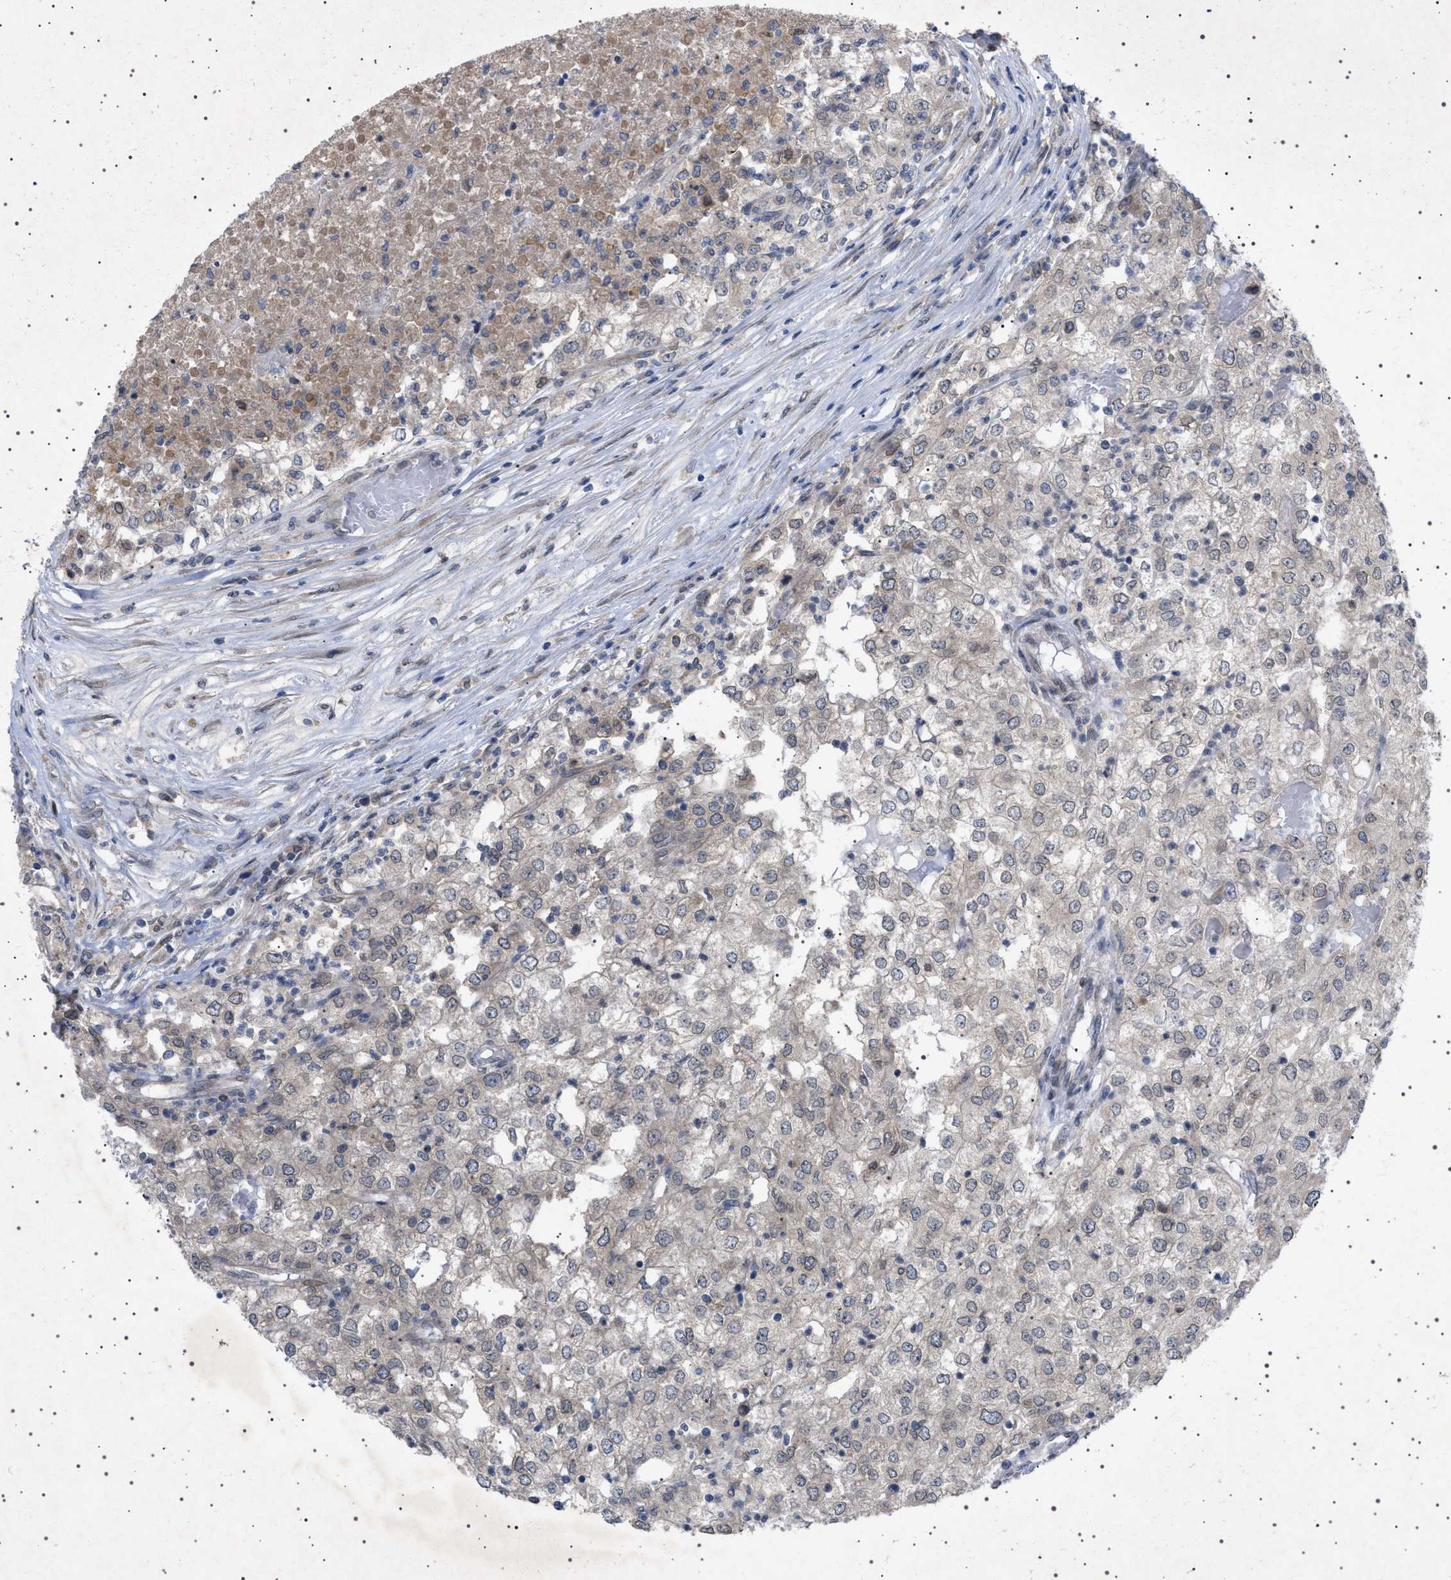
{"staining": {"intensity": "weak", "quantity": ">75%", "location": "cytoplasmic/membranous,nuclear"}, "tissue": "renal cancer", "cell_type": "Tumor cells", "image_type": "cancer", "snomed": [{"axis": "morphology", "description": "Adenocarcinoma, NOS"}, {"axis": "topography", "description": "Kidney"}], "caption": "A micrograph of renal adenocarcinoma stained for a protein exhibits weak cytoplasmic/membranous and nuclear brown staining in tumor cells.", "gene": "NUP93", "patient": {"sex": "female", "age": 54}}